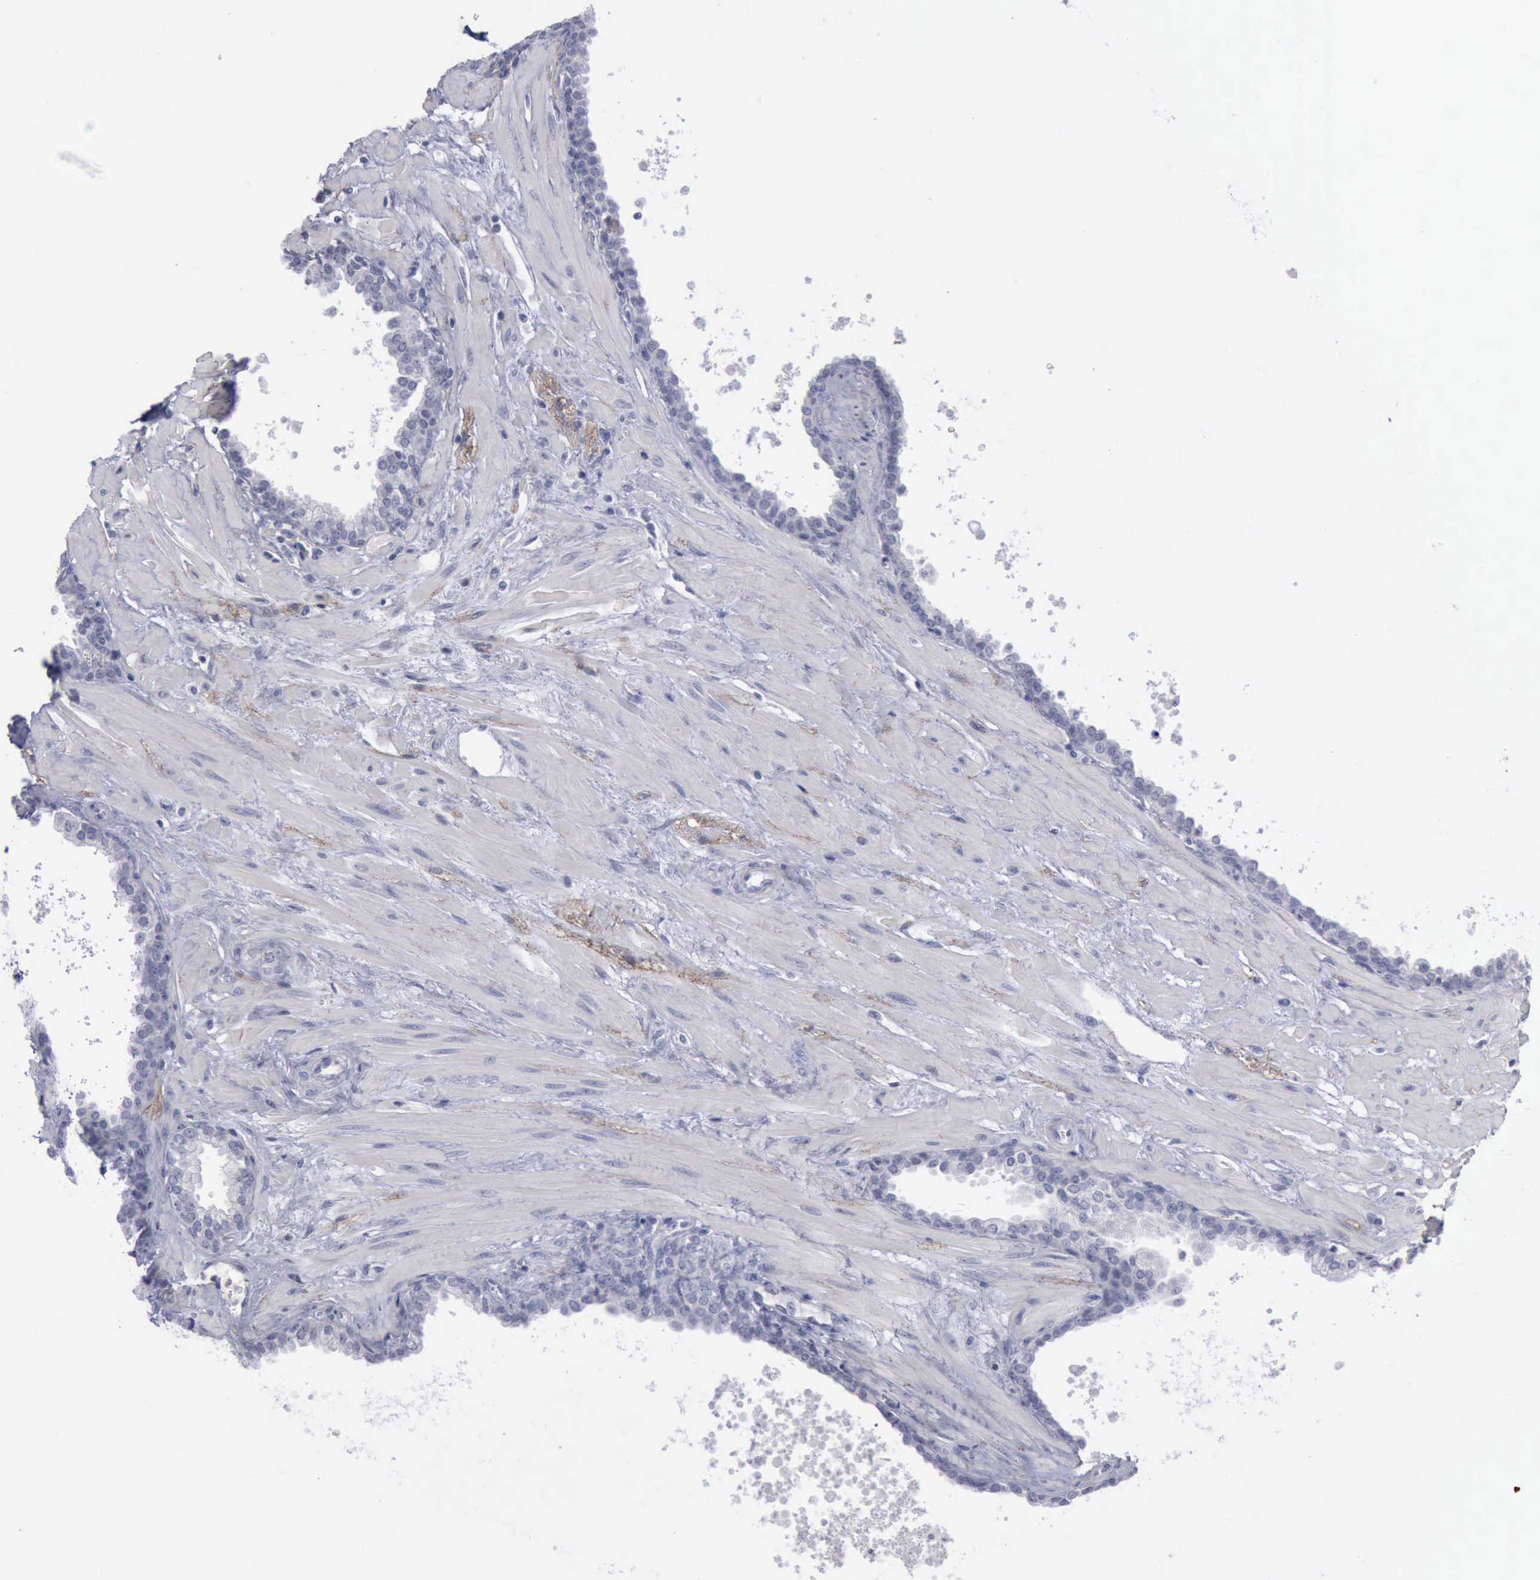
{"staining": {"intensity": "moderate", "quantity": "<25%", "location": "cytoplasmic/membranous"}, "tissue": "prostate", "cell_type": "Glandular cells", "image_type": "normal", "snomed": [{"axis": "morphology", "description": "Normal tissue, NOS"}, {"axis": "topography", "description": "Prostate"}], "caption": "IHC (DAB (3,3'-diaminobenzidine)) staining of benign human prostate exhibits moderate cytoplasmic/membranous protein positivity in approximately <25% of glandular cells. Using DAB (brown) and hematoxylin (blue) stains, captured at high magnification using brightfield microscopy.", "gene": "CDH2", "patient": {"sex": "male", "age": 60}}